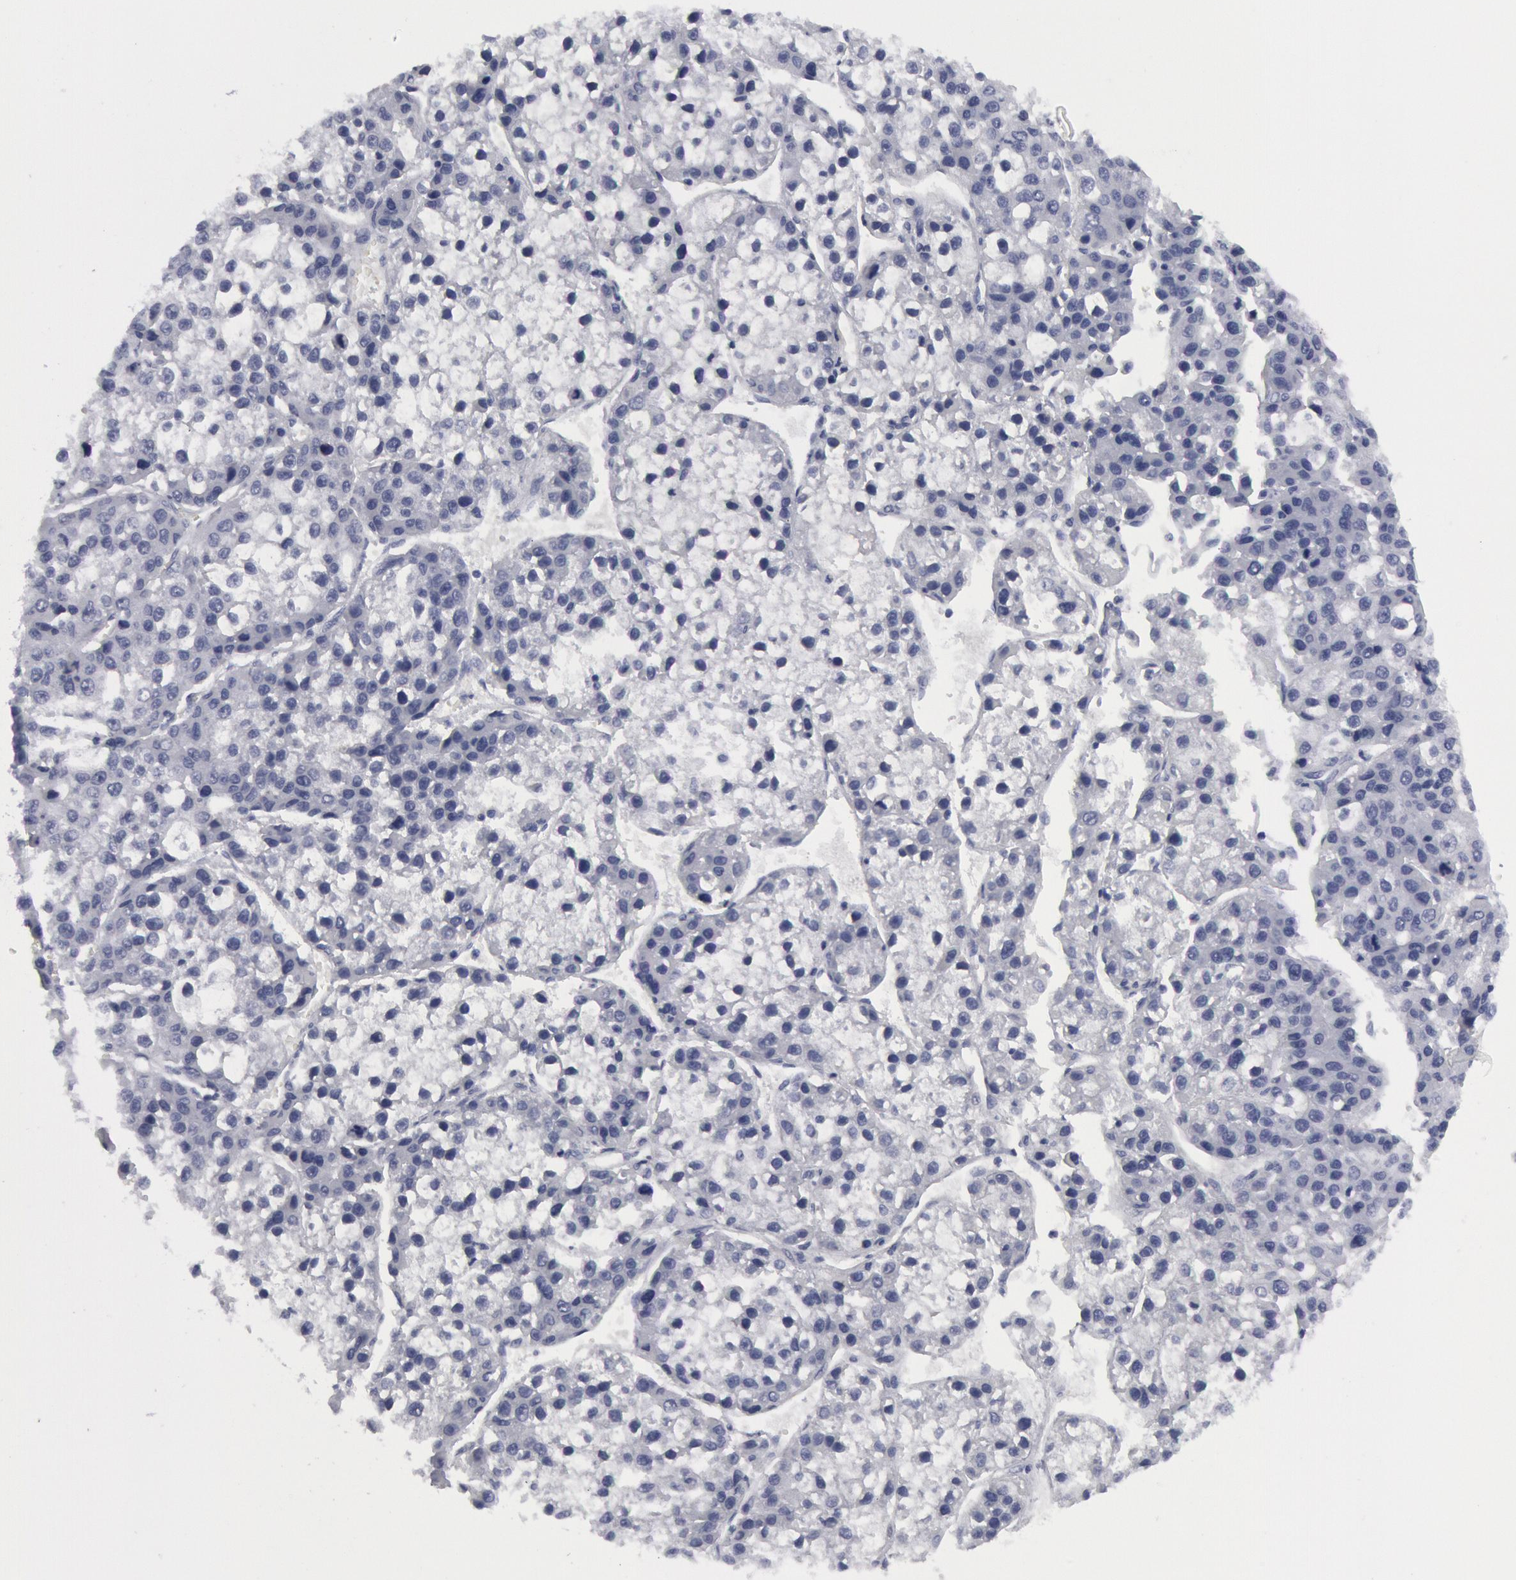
{"staining": {"intensity": "negative", "quantity": "none", "location": "none"}, "tissue": "liver cancer", "cell_type": "Tumor cells", "image_type": "cancer", "snomed": [{"axis": "morphology", "description": "Carcinoma, Hepatocellular, NOS"}, {"axis": "topography", "description": "Liver"}], "caption": "This is a micrograph of immunohistochemistry (IHC) staining of liver cancer (hepatocellular carcinoma), which shows no expression in tumor cells.", "gene": "FHL1", "patient": {"sex": "female", "age": 66}}